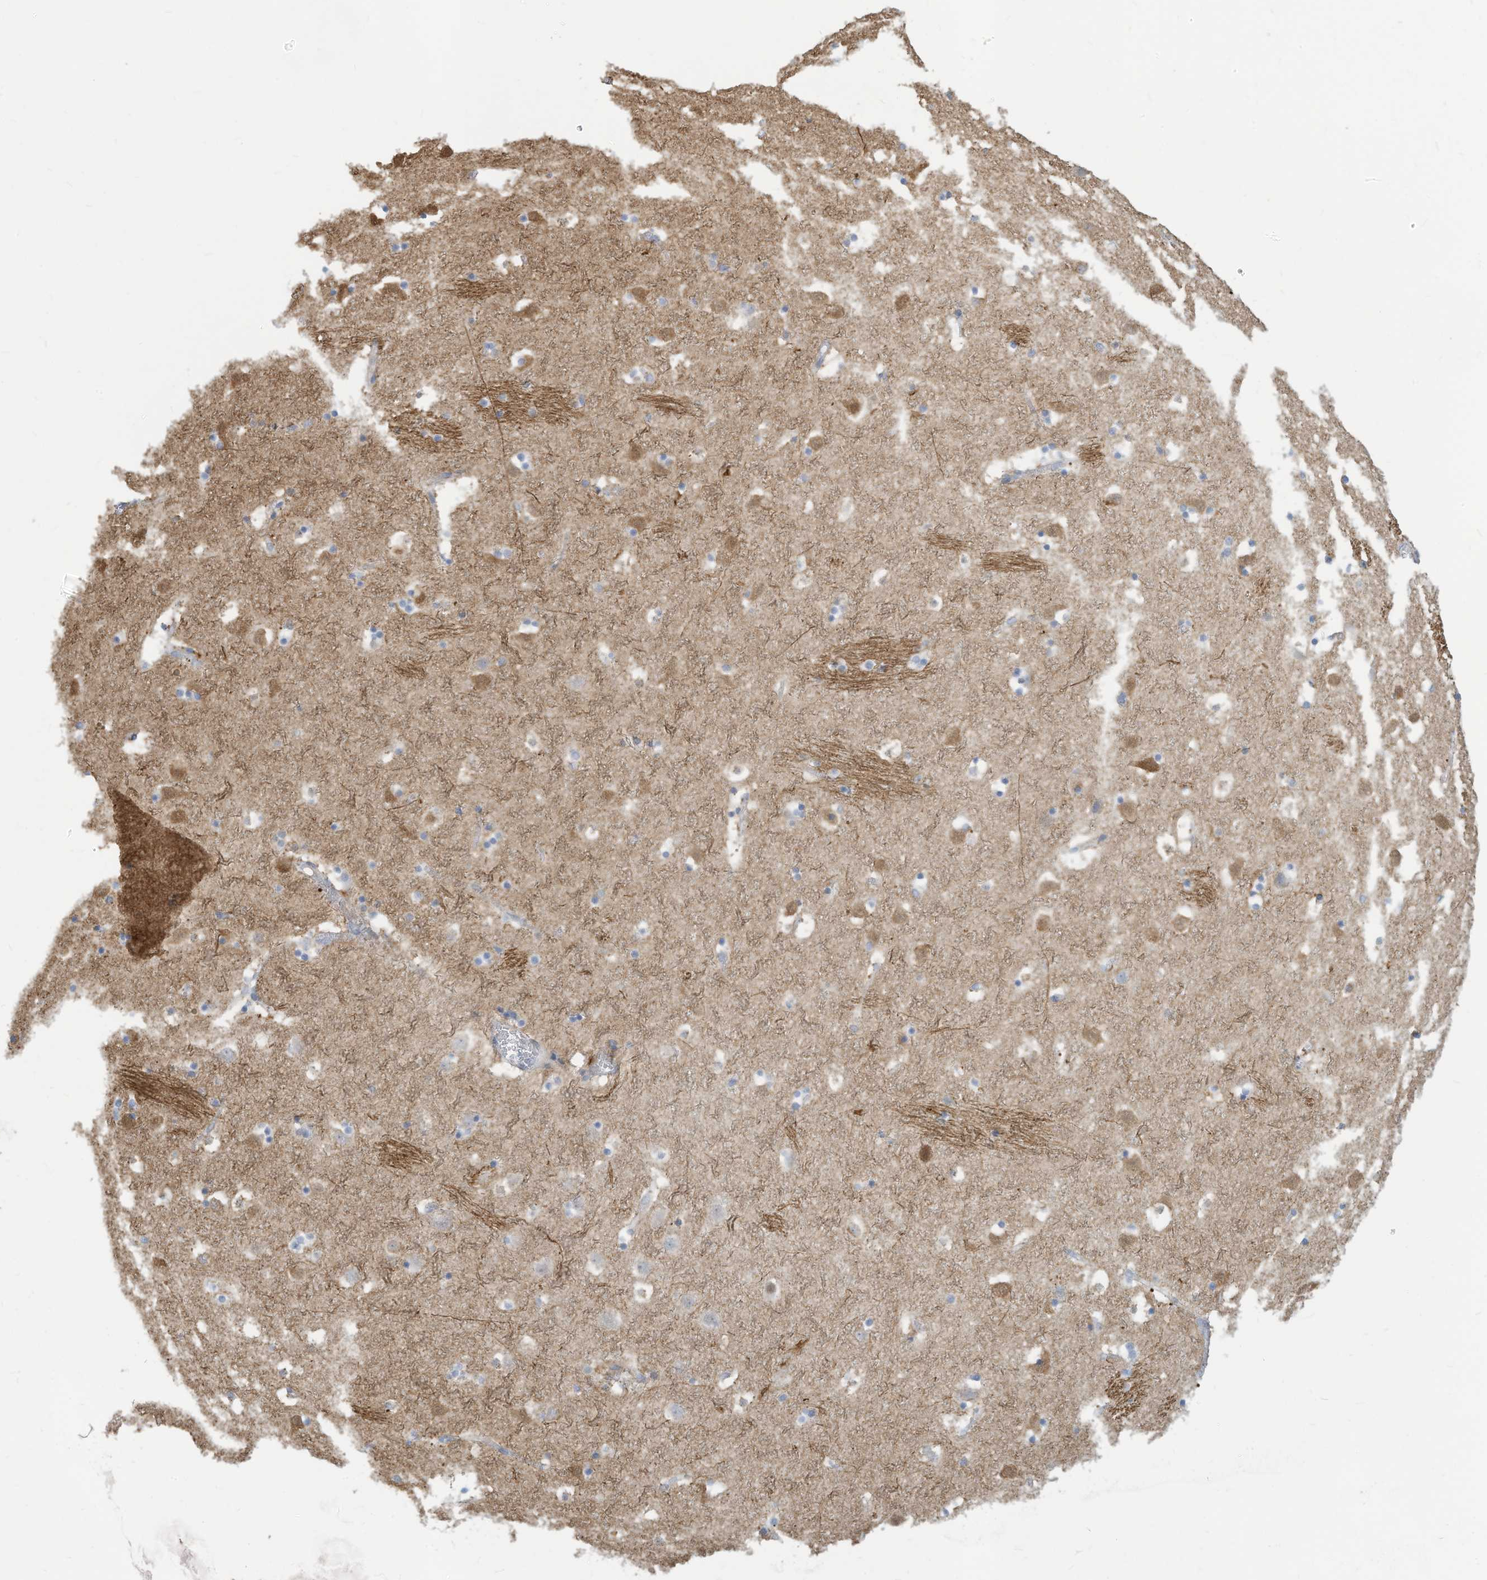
{"staining": {"intensity": "weak", "quantity": "<25%", "location": "cytoplasmic/membranous"}, "tissue": "caudate", "cell_type": "Glial cells", "image_type": "normal", "snomed": [{"axis": "morphology", "description": "Normal tissue, NOS"}, {"axis": "topography", "description": "Lateral ventricle wall"}], "caption": "Glial cells are negative for protein expression in normal human caudate. The staining was performed using DAB to visualize the protein expression in brown, while the nuclei were stained in blue with hematoxylin (Magnification: 20x).", "gene": "GTPBP2", "patient": {"sex": "male", "age": 45}}